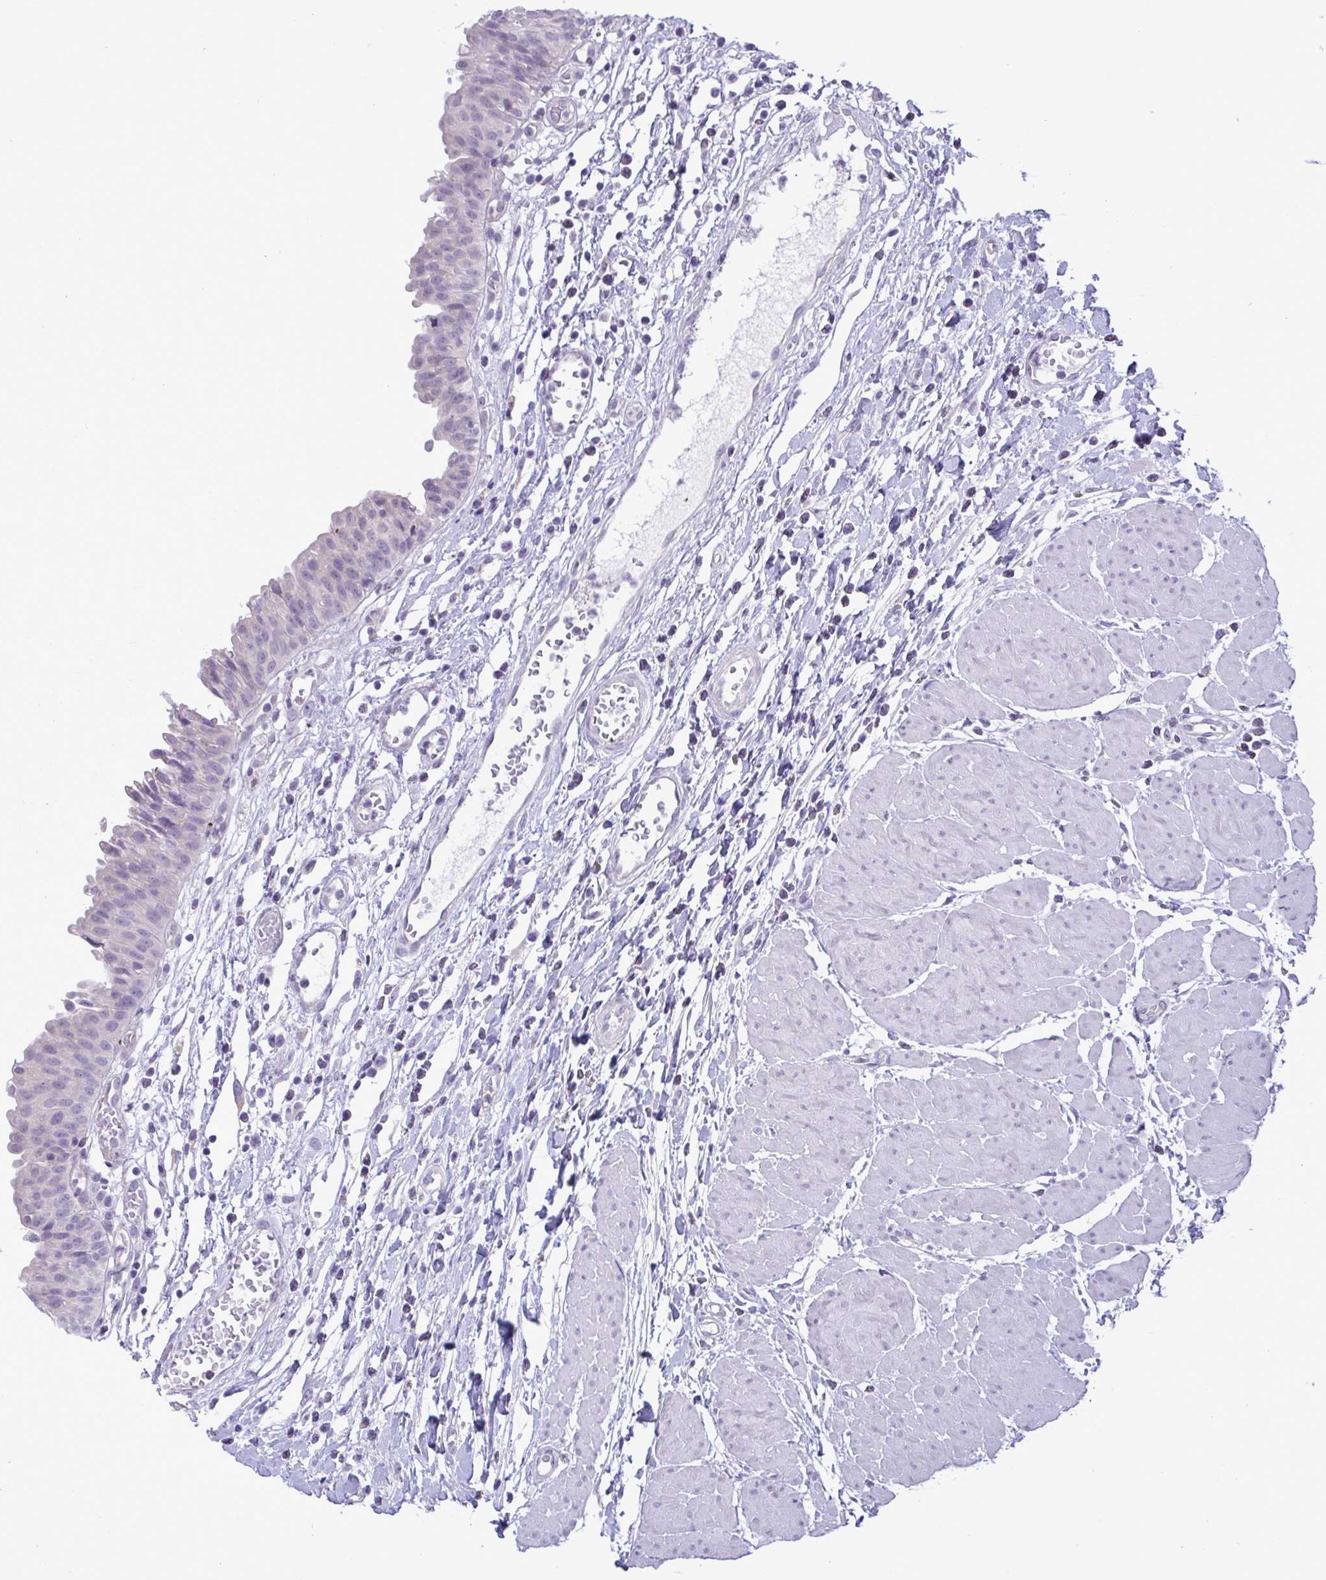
{"staining": {"intensity": "negative", "quantity": "none", "location": "none"}, "tissue": "urinary bladder", "cell_type": "Urothelial cells", "image_type": "normal", "snomed": [{"axis": "morphology", "description": "Normal tissue, NOS"}, {"axis": "topography", "description": "Urinary bladder"}], "caption": "Immunohistochemistry (IHC) micrograph of unremarkable human urinary bladder stained for a protein (brown), which displays no positivity in urothelial cells.", "gene": "C4orf33", "patient": {"sex": "male", "age": 64}}